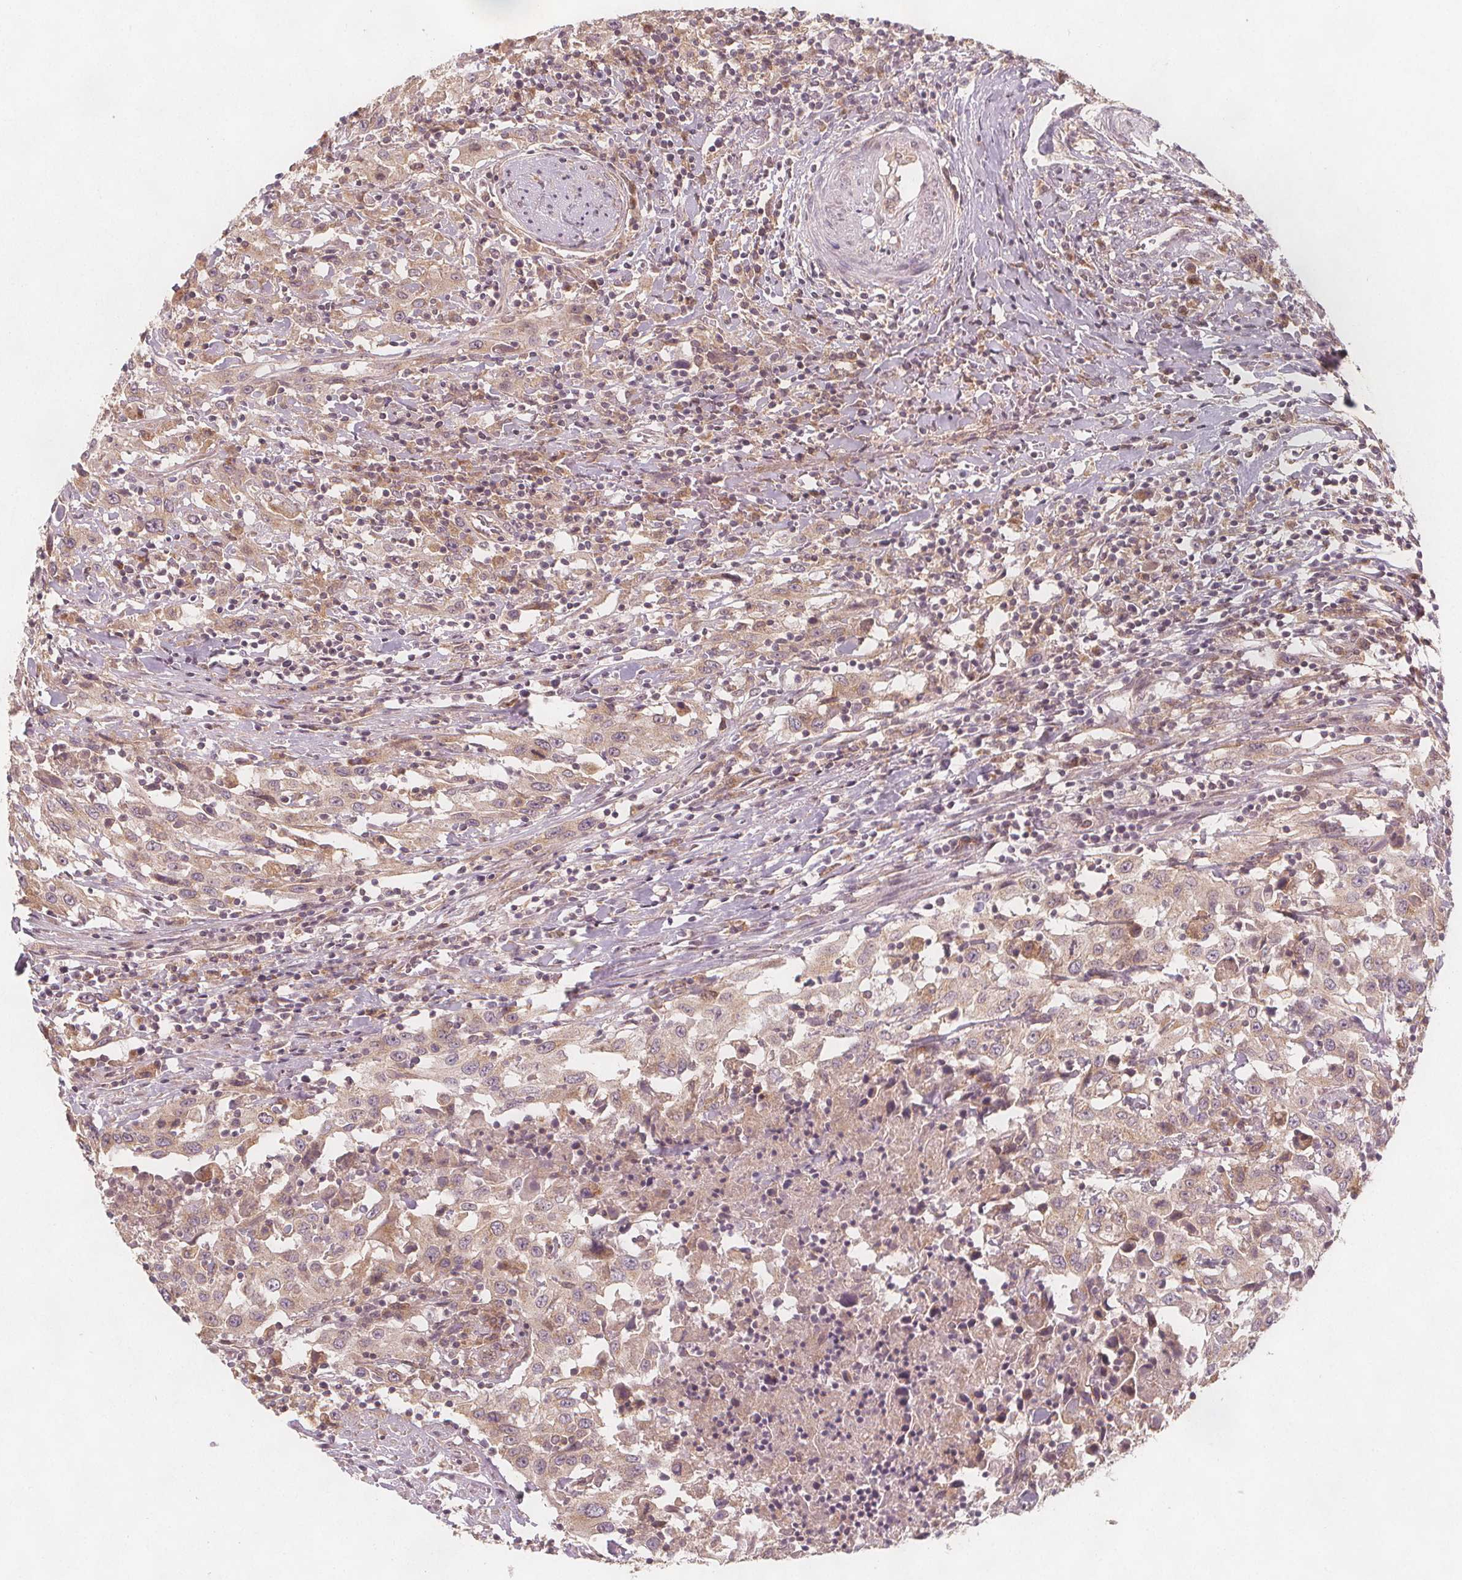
{"staining": {"intensity": "weak", "quantity": ">75%", "location": "cytoplasmic/membranous"}, "tissue": "urothelial cancer", "cell_type": "Tumor cells", "image_type": "cancer", "snomed": [{"axis": "morphology", "description": "Urothelial carcinoma, High grade"}, {"axis": "topography", "description": "Urinary bladder"}], "caption": "Tumor cells demonstrate low levels of weak cytoplasmic/membranous staining in approximately >75% of cells in urothelial cancer.", "gene": "NCSTN", "patient": {"sex": "male", "age": 61}}